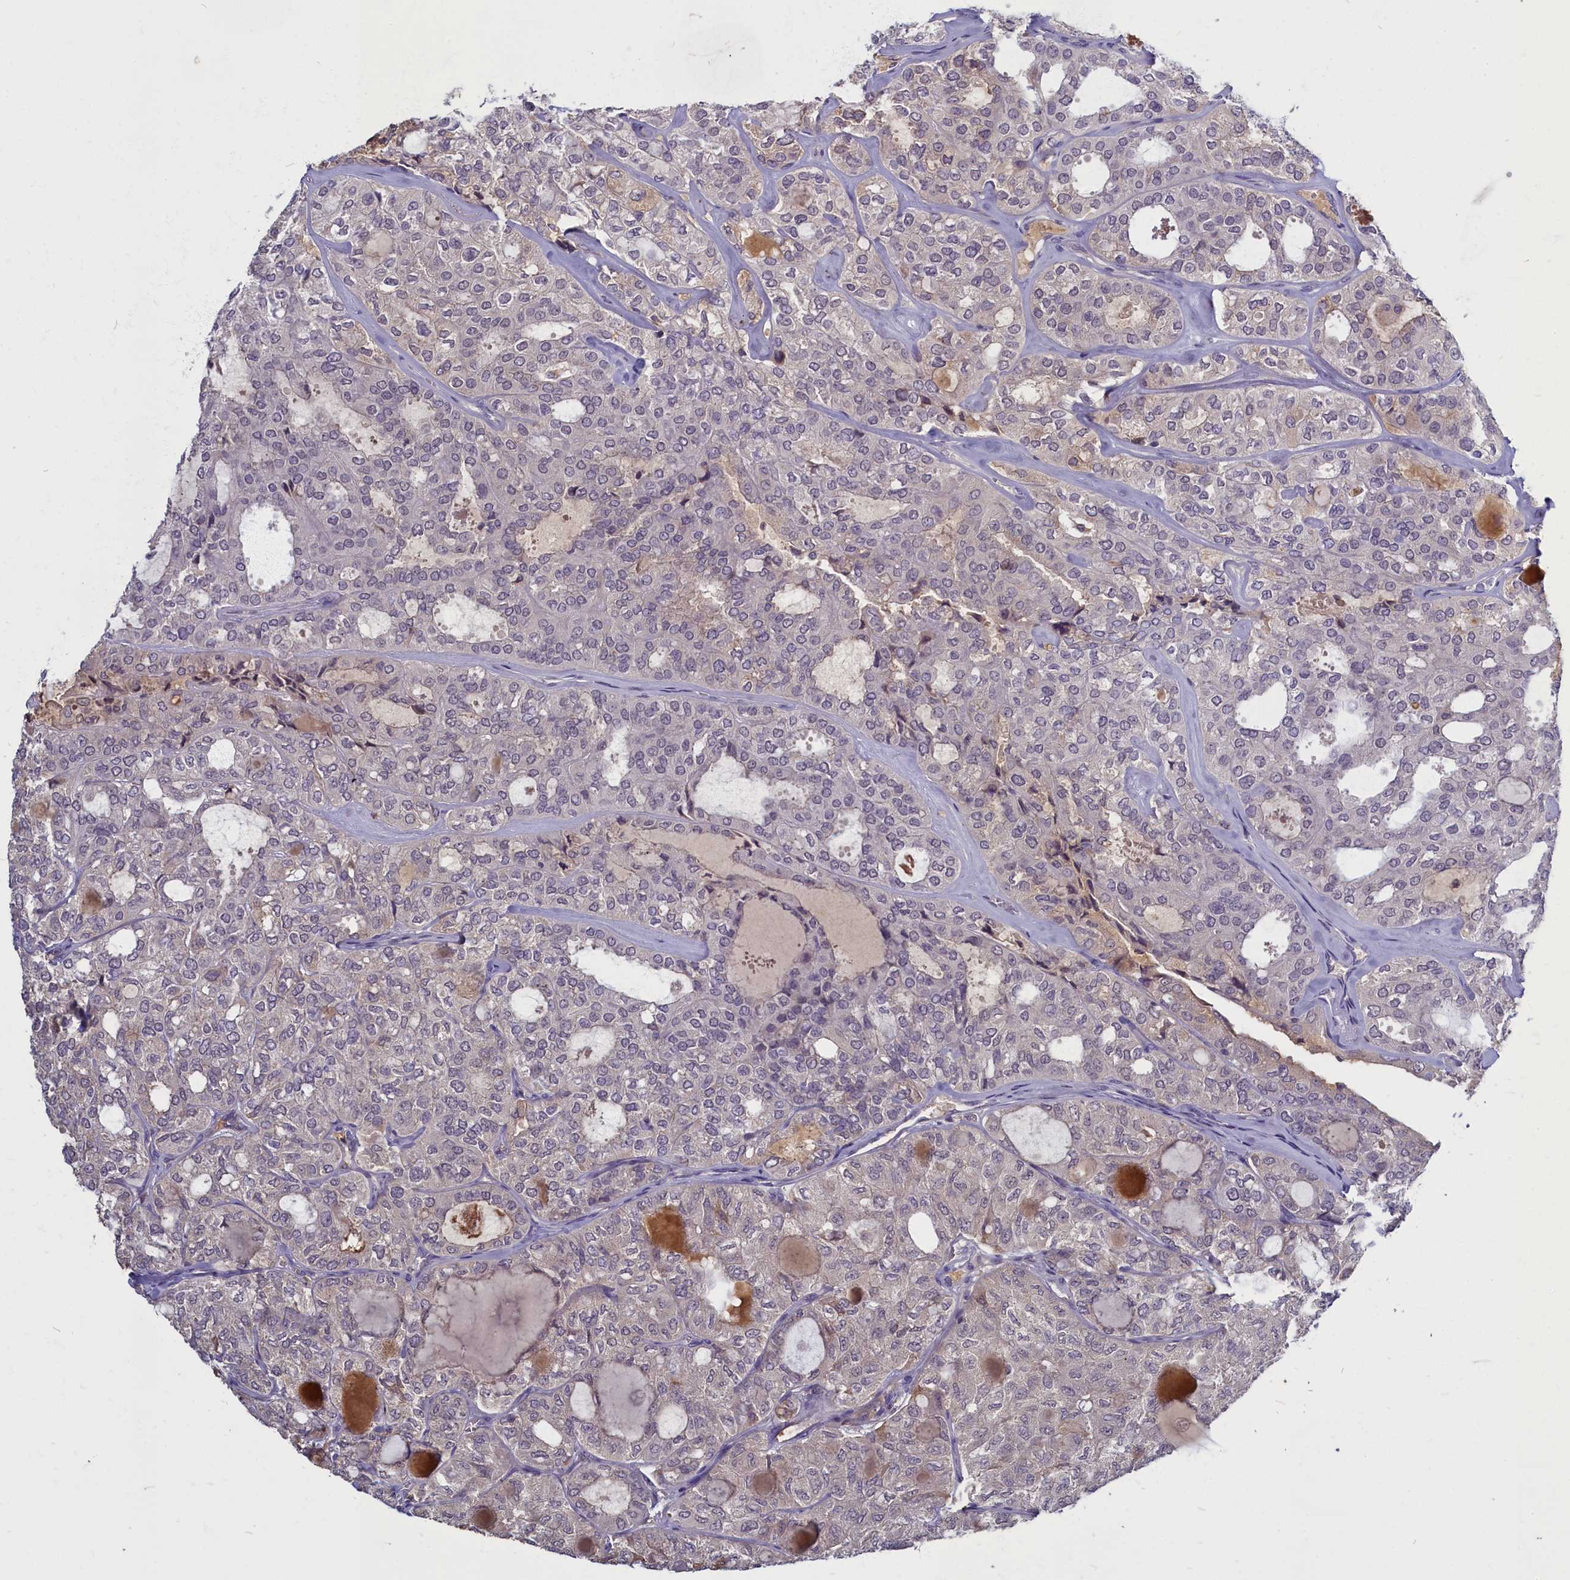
{"staining": {"intensity": "negative", "quantity": "none", "location": "none"}, "tissue": "thyroid cancer", "cell_type": "Tumor cells", "image_type": "cancer", "snomed": [{"axis": "morphology", "description": "Follicular adenoma carcinoma, NOS"}, {"axis": "topography", "description": "Thyroid gland"}], "caption": "Thyroid cancer (follicular adenoma carcinoma) was stained to show a protein in brown. There is no significant positivity in tumor cells. (DAB (3,3'-diaminobenzidine) immunohistochemistry (IHC) with hematoxylin counter stain).", "gene": "SV2C", "patient": {"sex": "male", "age": 75}}